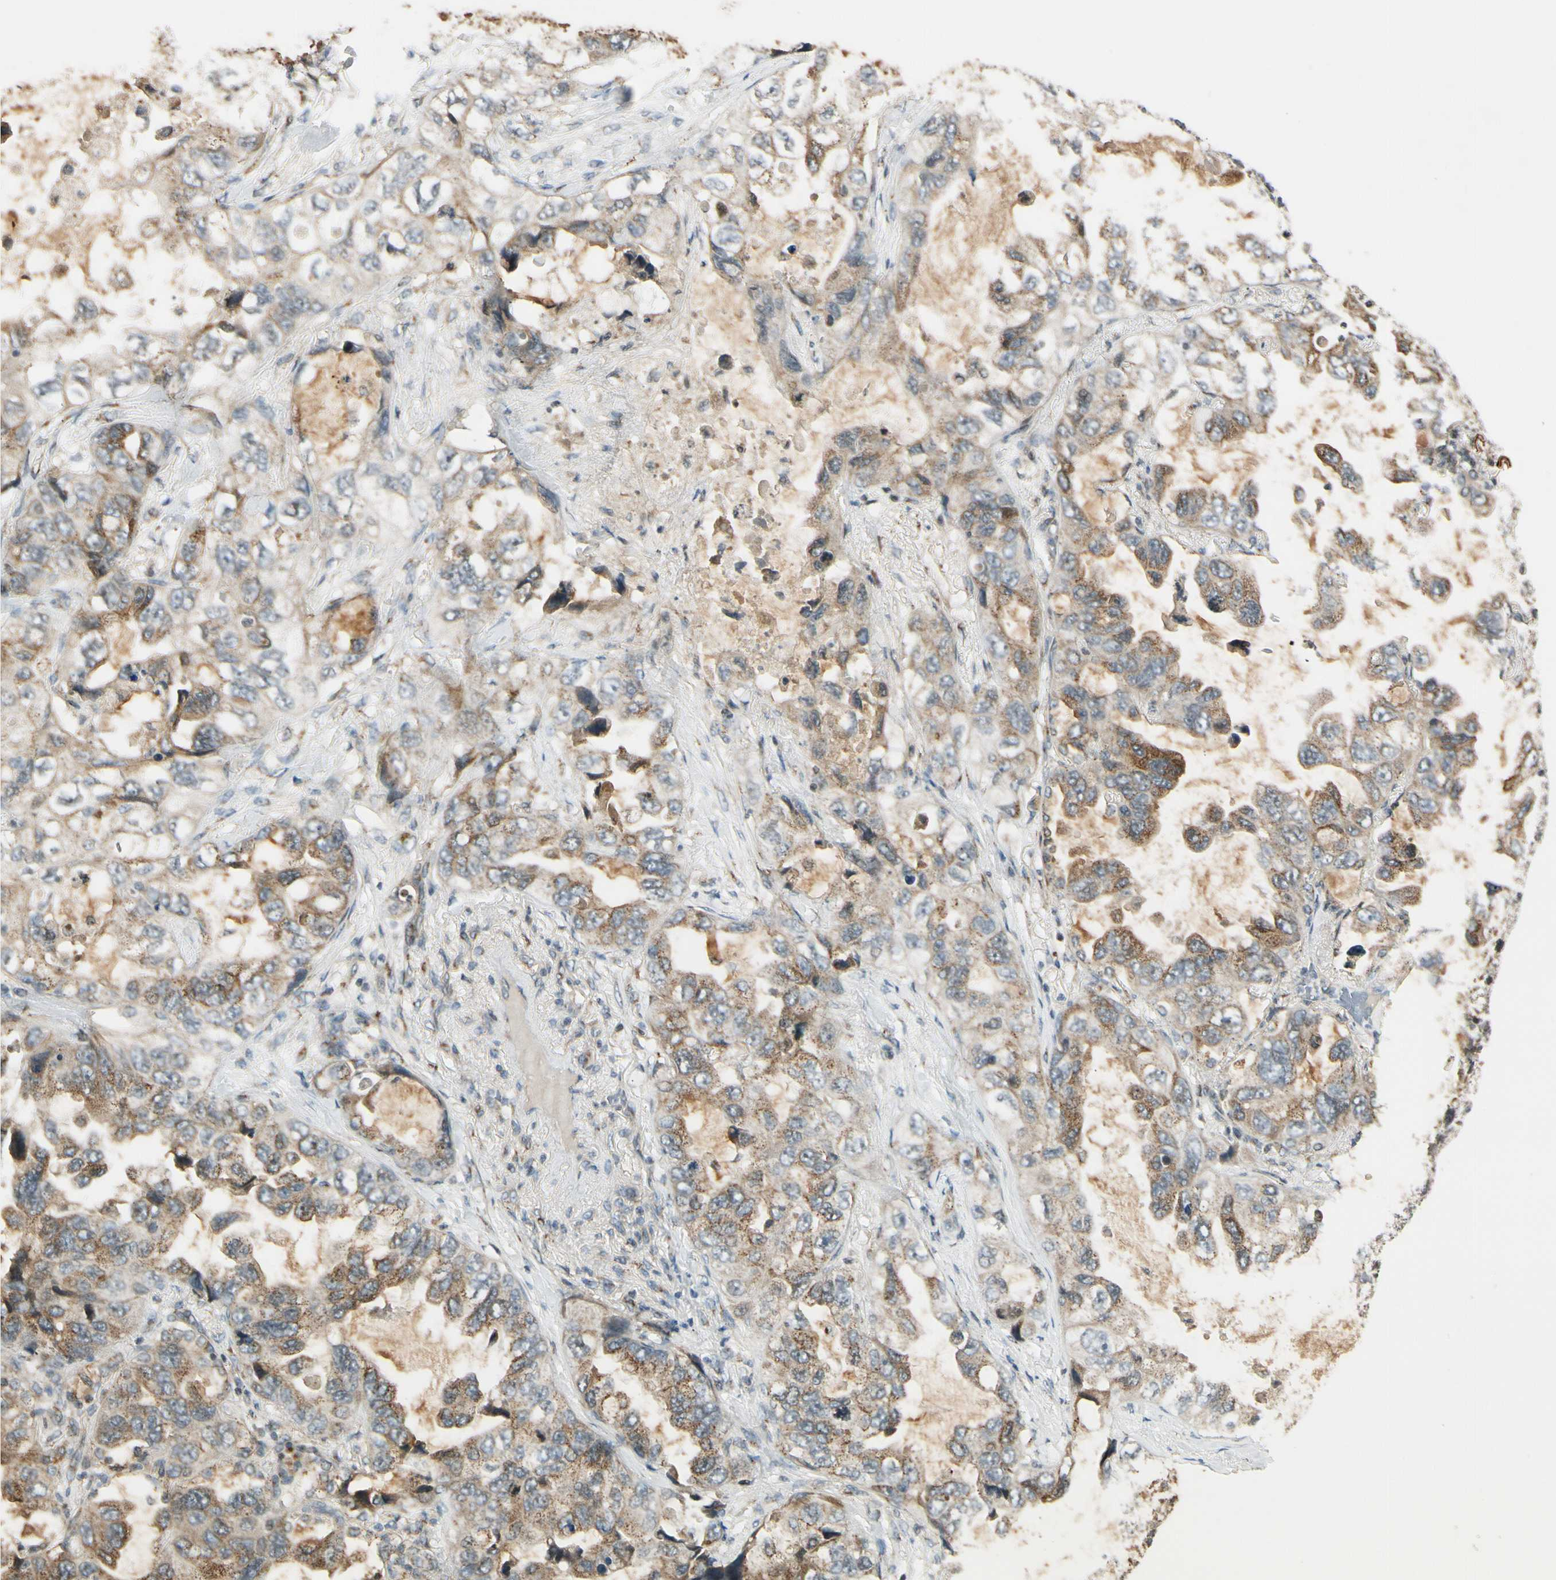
{"staining": {"intensity": "weak", "quantity": ">75%", "location": "cytoplasmic/membranous"}, "tissue": "lung cancer", "cell_type": "Tumor cells", "image_type": "cancer", "snomed": [{"axis": "morphology", "description": "Squamous cell carcinoma, NOS"}, {"axis": "topography", "description": "Lung"}], "caption": "This photomicrograph displays IHC staining of lung squamous cell carcinoma, with low weak cytoplasmic/membranous expression in about >75% of tumor cells.", "gene": "NEO1", "patient": {"sex": "female", "age": 73}}